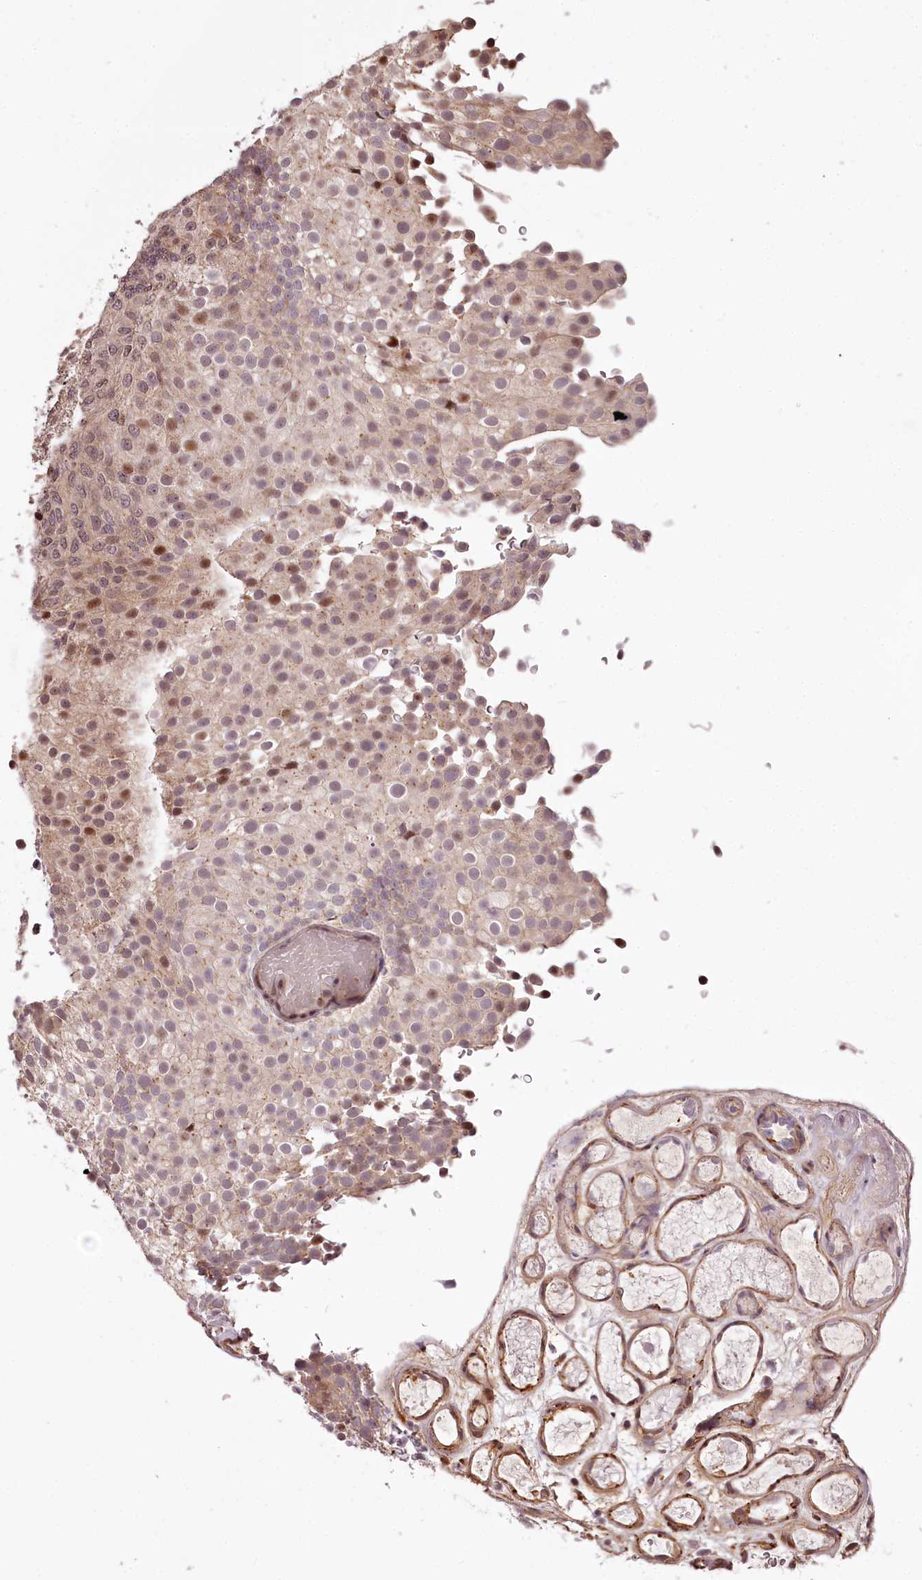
{"staining": {"intensity": "moderate", "quantity": "25%-75%", "location": "cytoplasmic/membranous,nuclear"}, "tissue": "urothelial cancer", "cell_type": "Tumor cells", "image_type": "cancer", "snomed": [{"axis": "morphology", "description": "Urothelial carcinoma, Low grade"}, {"axis": "topography", "description": "Urinary bladder"}], "caption": "IHC (DAB (3,3'-diaminobenzidine)) staining of urothelial cancer displays moderate cytoplasmic/membranous and nuclear protein staining in about 25%-75% of tumor cells. Immunohistochemistry (ihc) stains the protein of interest in brown and the nuclei are stained blue.", "gene": "TTC33", "patient": {"sex": "male", "age": 78}}